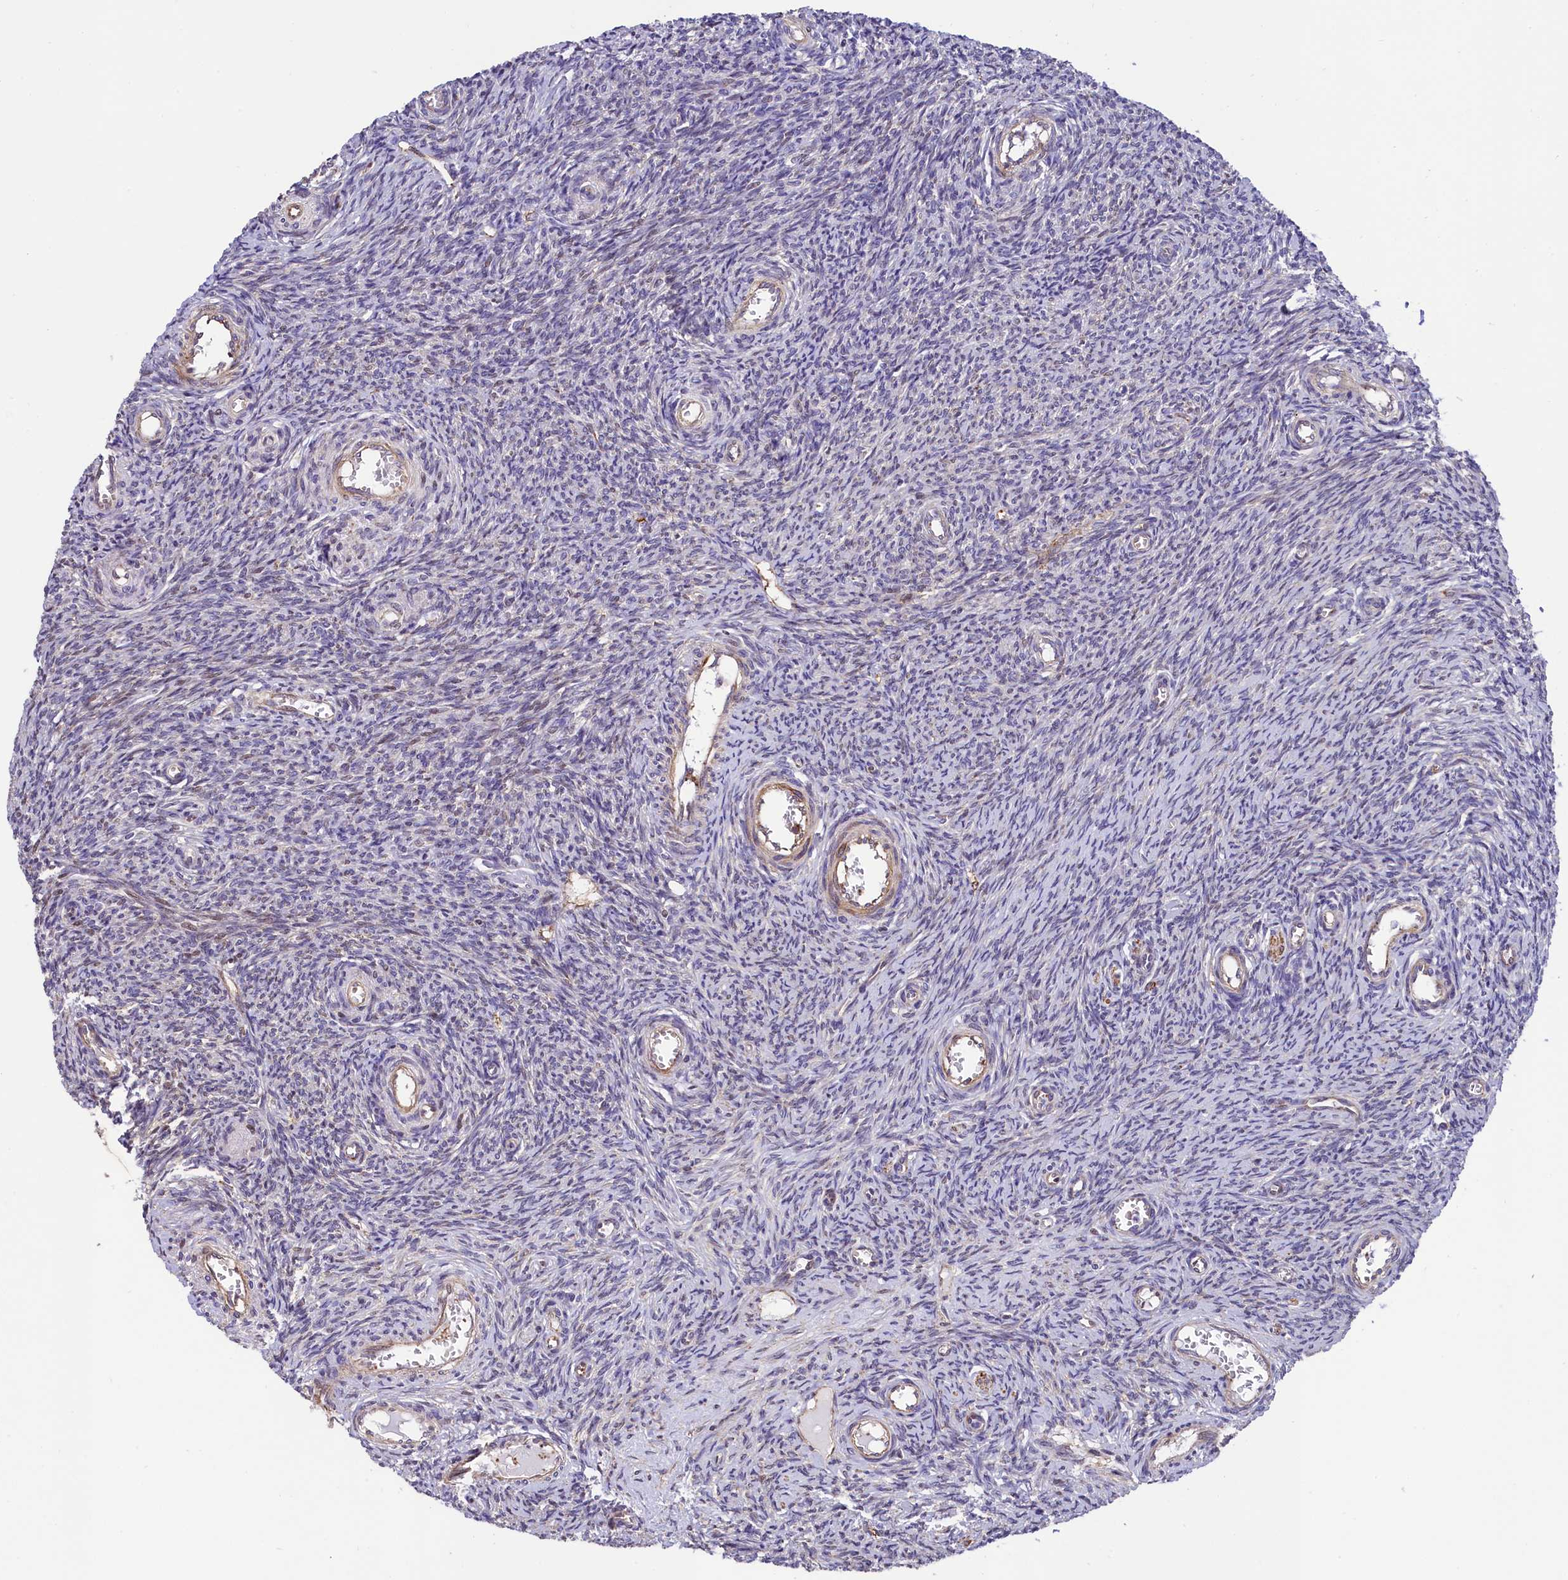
{"staining": {"intensity": "negative", "quantity": "none", "location": "none"}, "tissue": "ovary", "cell_type": "Ovarian stroma cells", "image_type": "normal", "snomed": [{"axis": "morphology", "description": "Normal tissue, NOS"}, {"axis": "topography", "description": "Ovary"}], "caption": "Micrograph shows no significant protein staining in ovarian stroma cells of unremarkable ovary.", "gene": "ZNF2", "patient": {"sex": "female", "age": 44}}